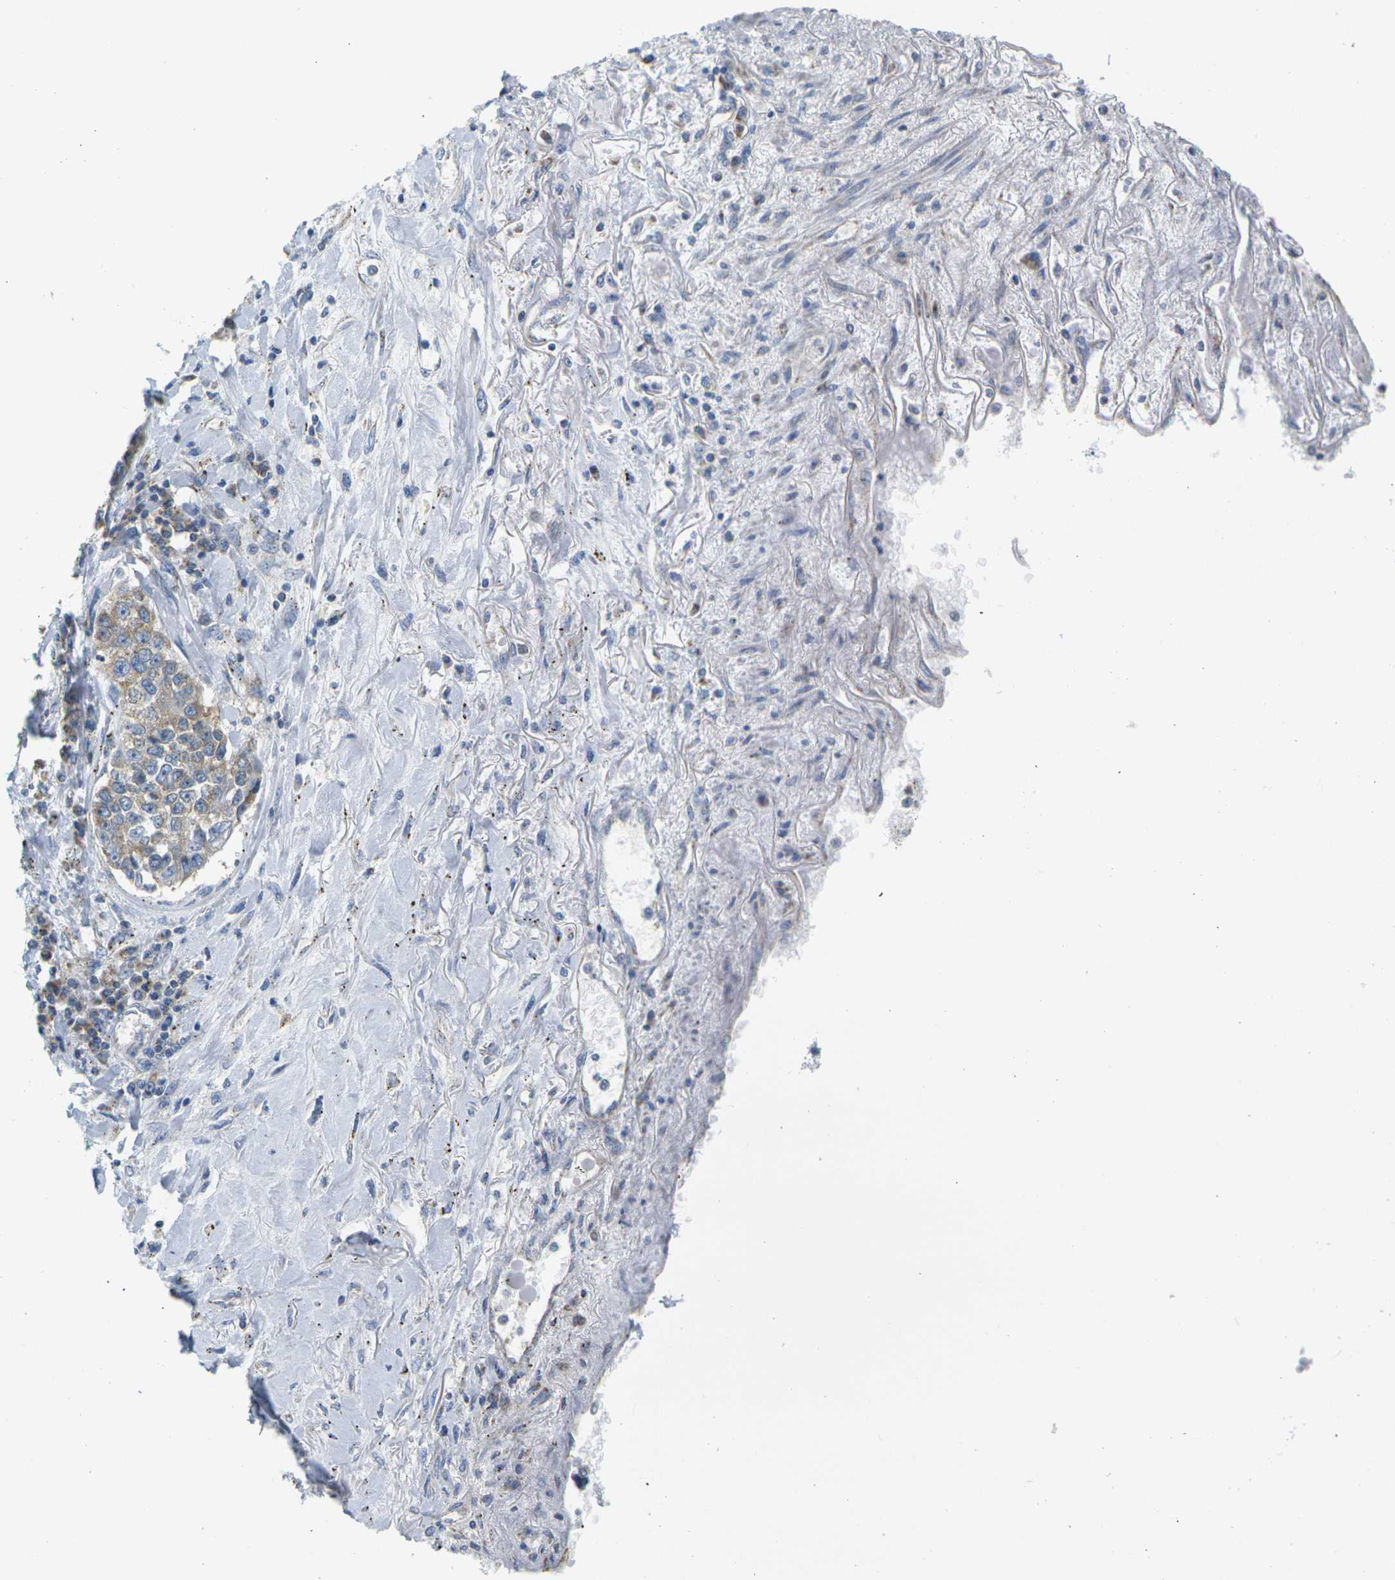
{"staining": {"intensity": "weak", "quantity": ">75%", "location": "cytoplasmic/membranous"}, "tissue": "lung cancer", "cell_type": "Tumor cells", "image_type": "cancer", "snomed": [{"axis": "morphology", "description": "Adenocarcinoma, NOS"}, {"axis": "topography", "description": "Lung"}], "caption": "This histopathology image shows immunohistochemistry (IHC) staining of adenocarcinoma (lung), with low weak cytoplasmic/membranous positivity in about >75% of tumor cells.", "gene": "PARD6B", "patient": {"sex": "male", "age": 49}}